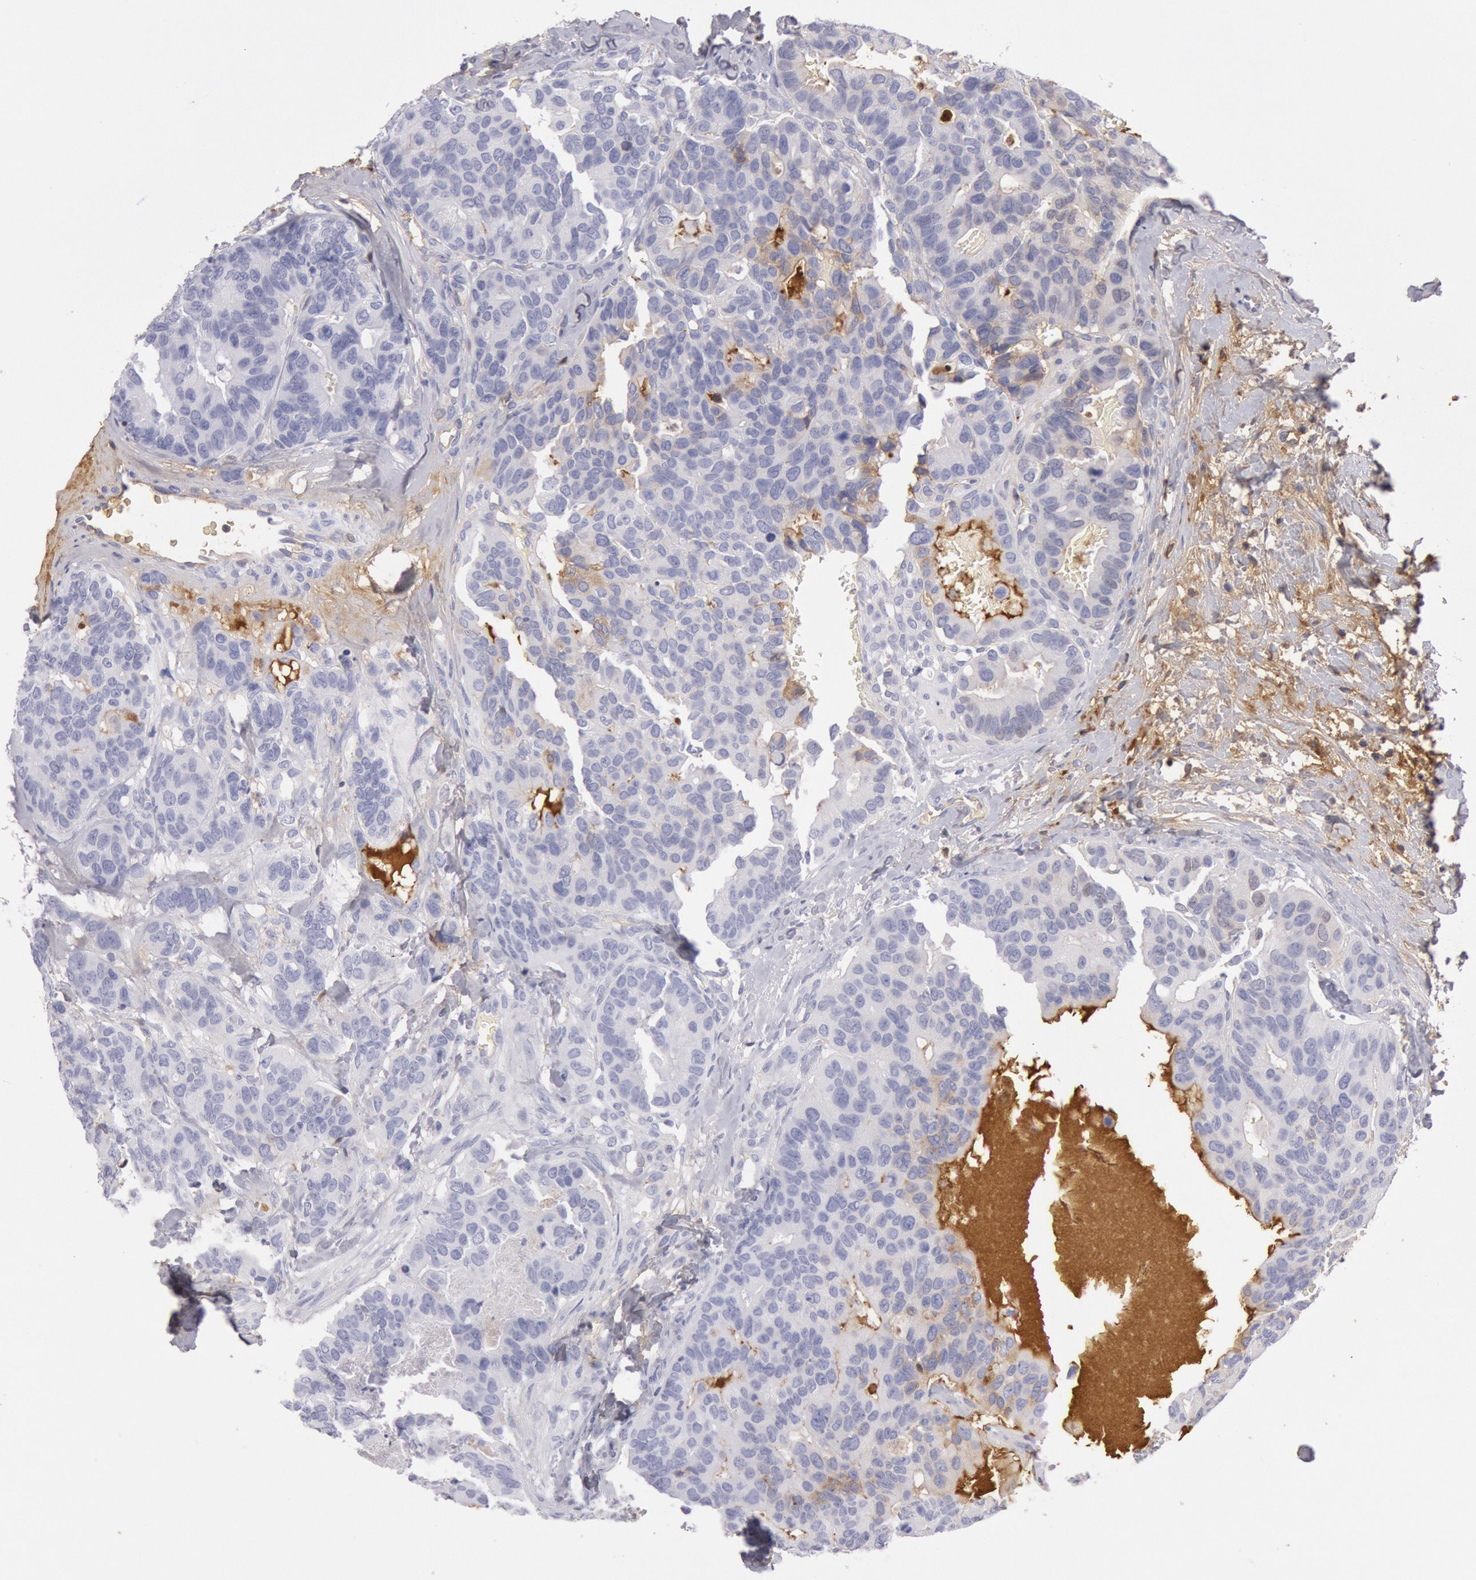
{"staining": {"intensity": "negative", "quantity": "none", "location": "none"}, "tissue": "breast cancer", "cell_type": "Tumor cells", "image_type": "cancer", "snomed": [{"axis": "morphology", "description": "Duct carcinoma"}, {"axis": "topography", "description": "Breast"}], "caption": "Tumor cells show no significant staining in infiltrating ductal carcinoma (breast).", "gene": "IGHA1", "patient": {"sex": "female", "age": 69}}